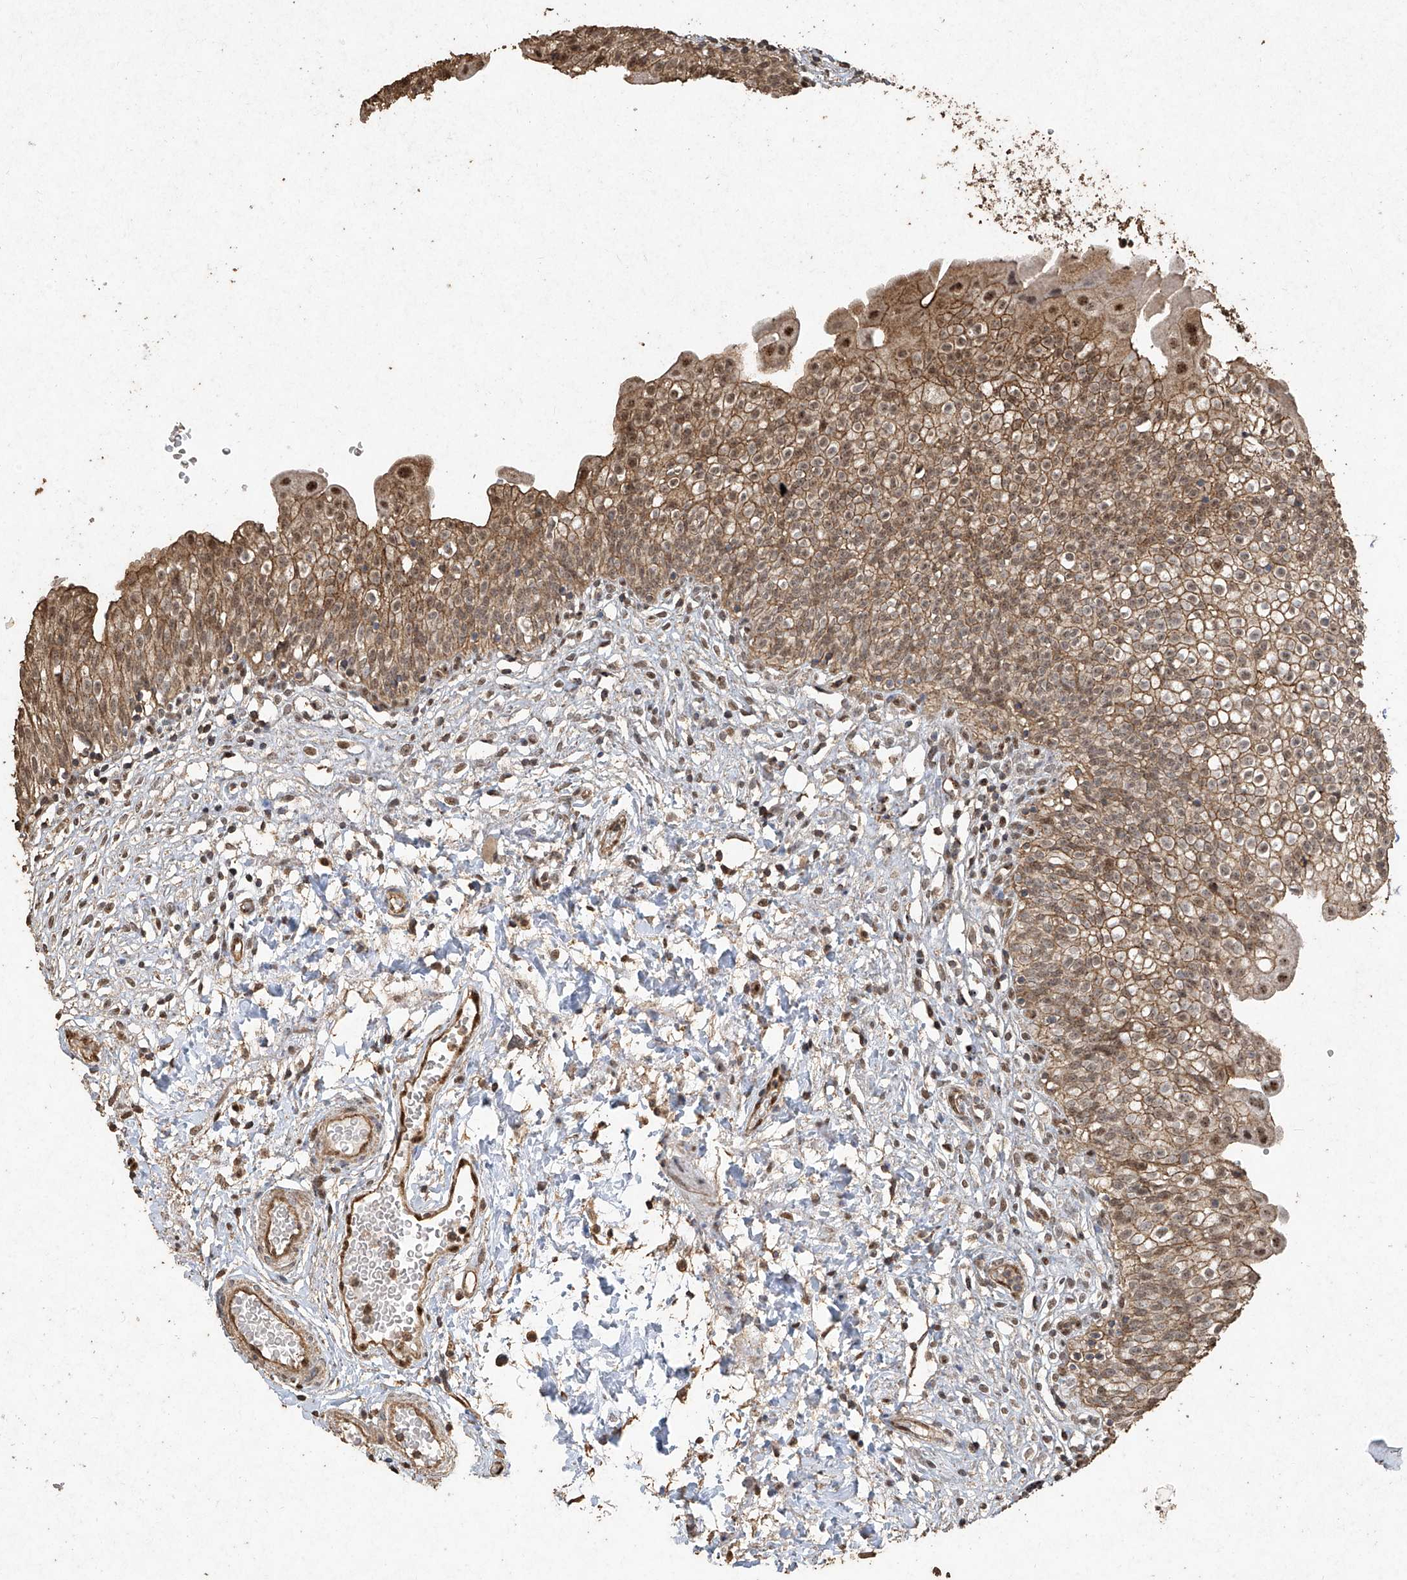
{"staining": {"intensity": "moderate", "quantity": ">75%", "location": "cytoplasmic/membranous,nuclear"}, "tissue": "urinary bladder", "cell_type": "Urothelial cells", "image_type": "normal", "snomed": [{"axis": "morphology", "description": "Normal tissue, NOS"}, {"axis": "topography", "description": "Urinary bladder"}], "caption": "Protein expression analysis of benign urinary bladder shows moderate cytoplasmic/membranous,nuclear staining in approximately >75% of urothelial cells. (DAB IHC with brightfield microscopy, high magnification).", "gene": "ERBB3", "patient": {"sex": "male", "age": 55}}